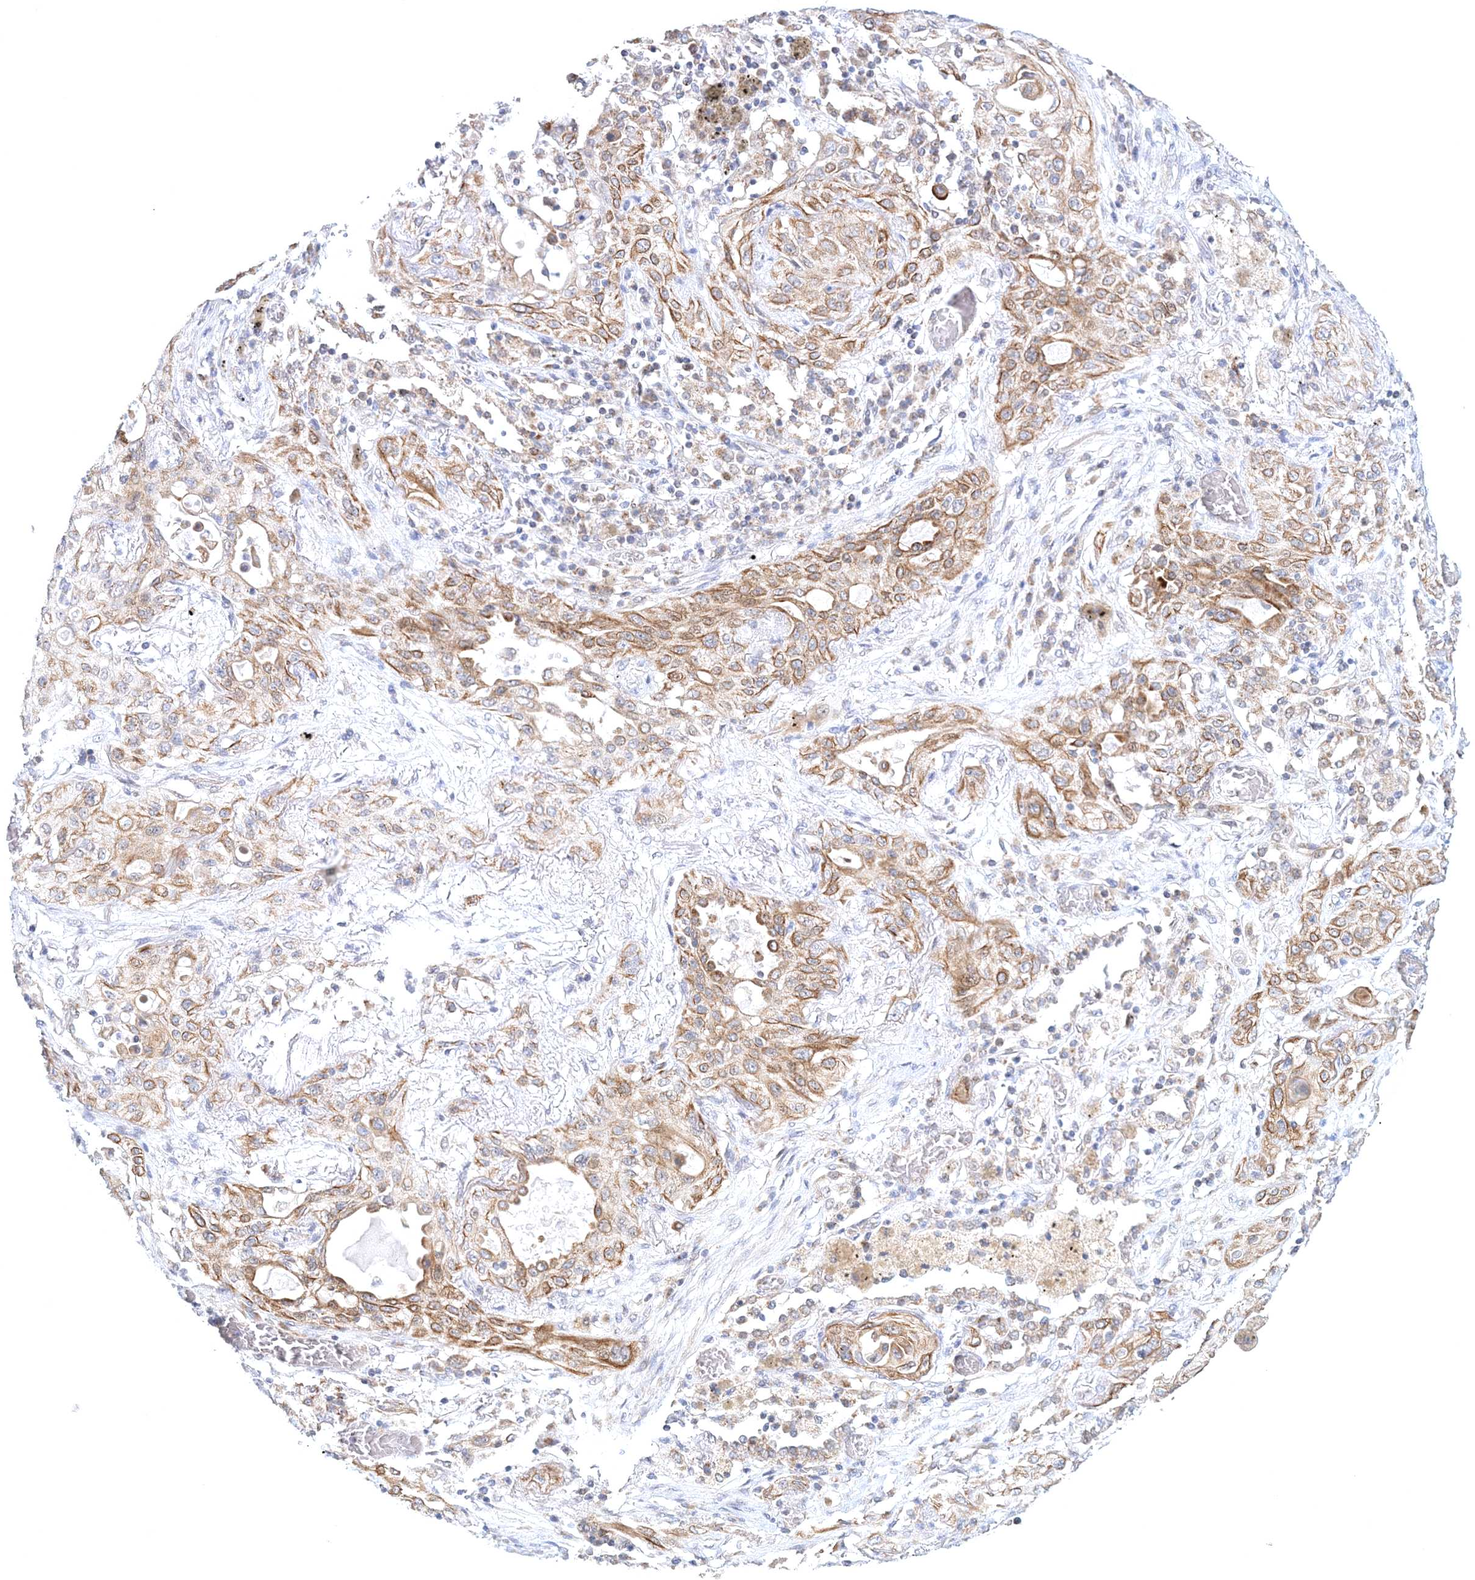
{"staining": {"intensity": "moderate", "quantity": ">75%", "location": "cytoplasmic/membranous"}, "tissue": "lung cancer", "cell_type": "Tumor cells", "image_type": "cancer", "snomed": [{"axis": "morphology", "description": "Squamous cell carcinoma, NOS"}, {"axis": "topography", "description": "Lung"}], "caption": "Immunohistochemistry image of neoplastic tissue: human lung cancer stained using IHC demonstrates medium levels of moderate protein expression localized specifically in the cytoplasmic/membranous of tumor cells, appearing as a cytoplasmic/membranous brown color.", "gene": "RNF150", "patient": {"sex": "female", "age": 47}}